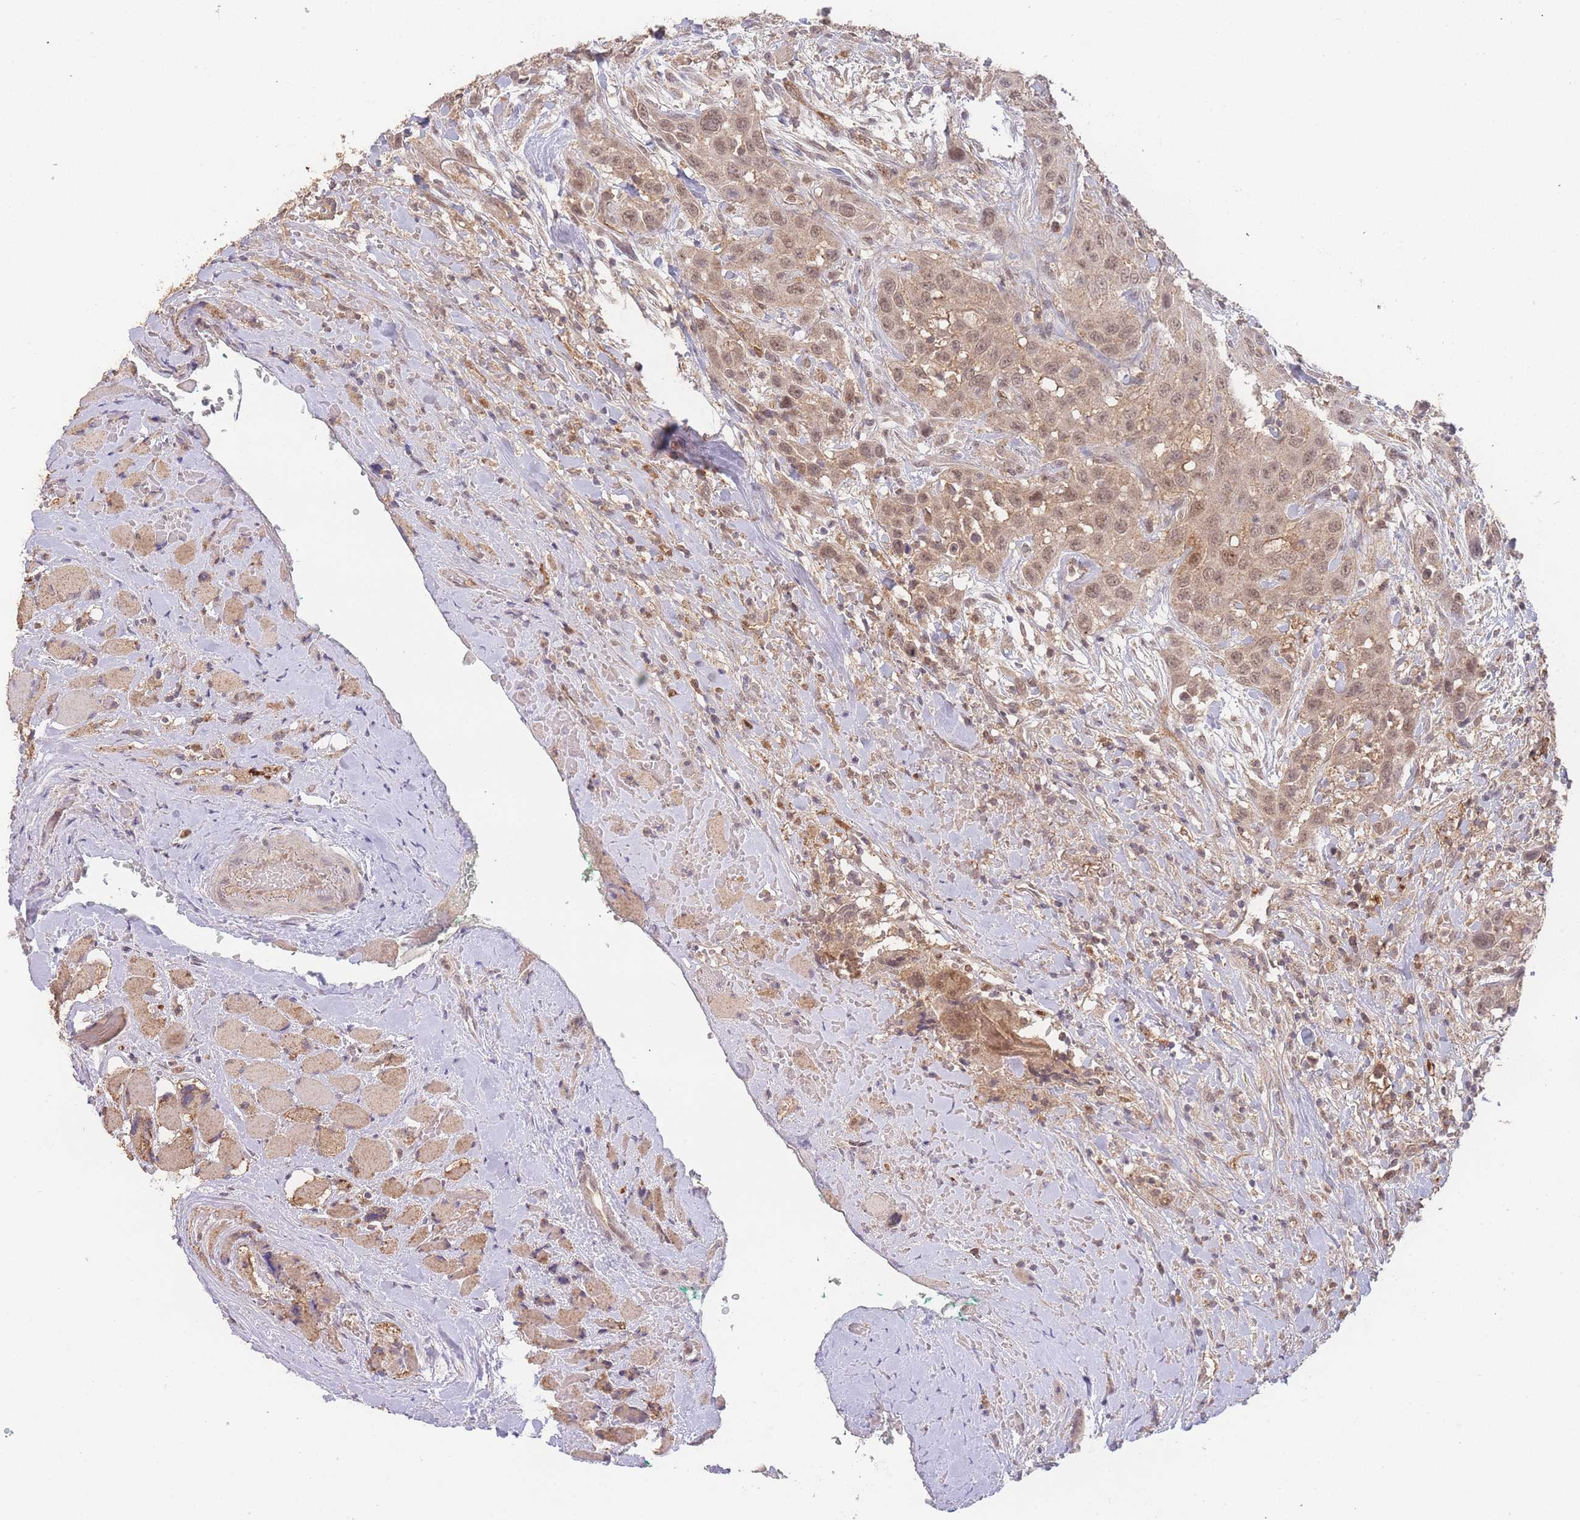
{"staining": {"intensity": "weak", "quantity": ">75%", "location": "nuclear"}, "tissue": "head and neck cancer", "cell_type": "Tumor cells", "image_type": "cancer", "snomed": [{"axis": "morphology", "description": "Squamous cell carcinoma, NOS"}, {"axis": "topography", "description": "Head-Neck"}], "caption": "Protein expression analysis of head and neck cancer (squamous cell carcinoma) shows weak nuclear positivity in approximately >75% of tumor cells.", "gene": "RNF144B", "patient": {"sex": "male", "age": 81}}